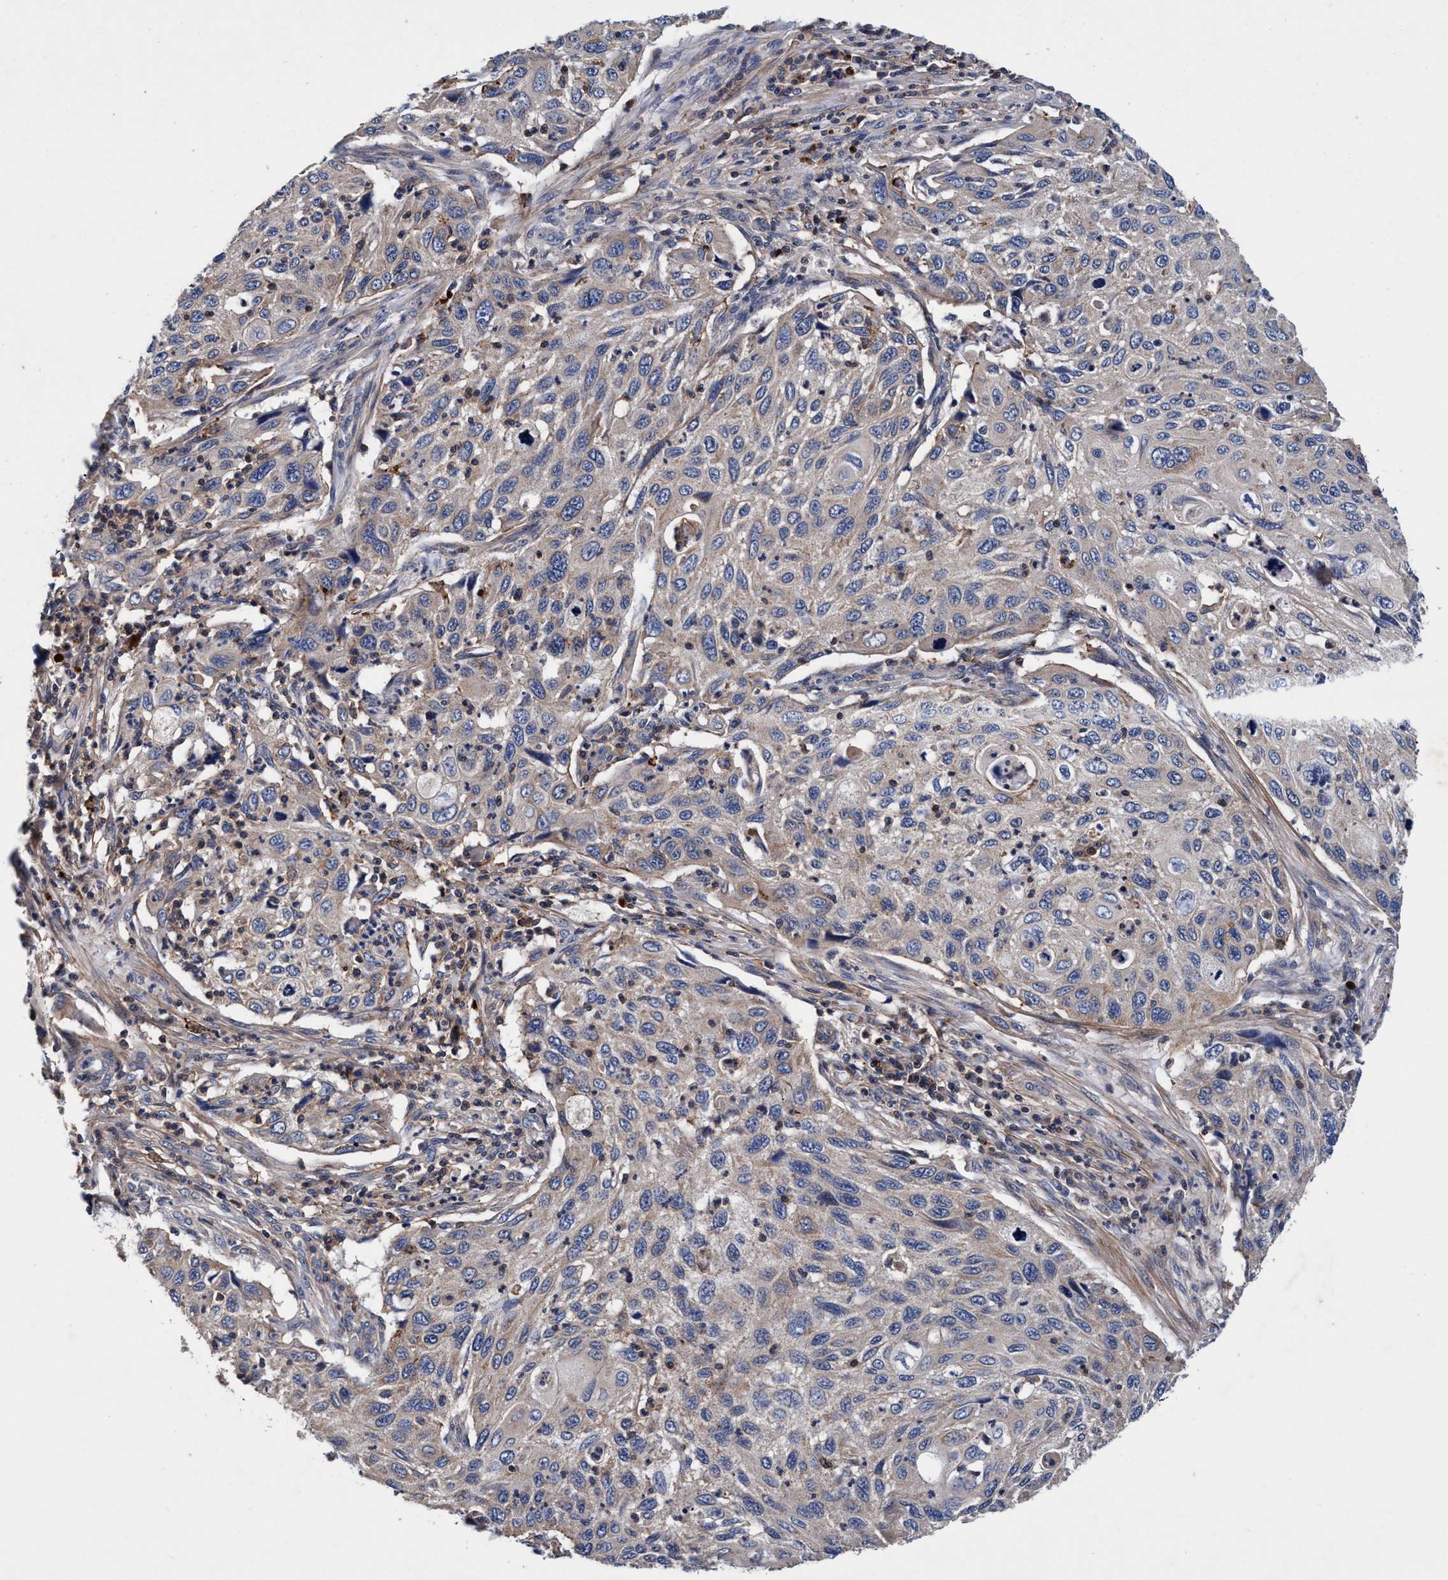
{"staining": {"intensity": "weak", "quantity": "<25%", "location": "cytoplasmic/membranous"}, "tissue": "cervical cancer", "cell_type": "Tumor cells", "image_type": "cancer", "snomed": [{"axis": "morphology", "description": "Squamous cell carcinoma, NOS"}, {"axis": "topography", "description": "Cervix"}], "caption": "Immunohistochemistry image of squamous cell carcinoma (cervical) stained for a protein (brown), which demonstrates no positivity in tumor cells.", "gene": "RNF208", "patient": {"sex": "female", "age": 70}}